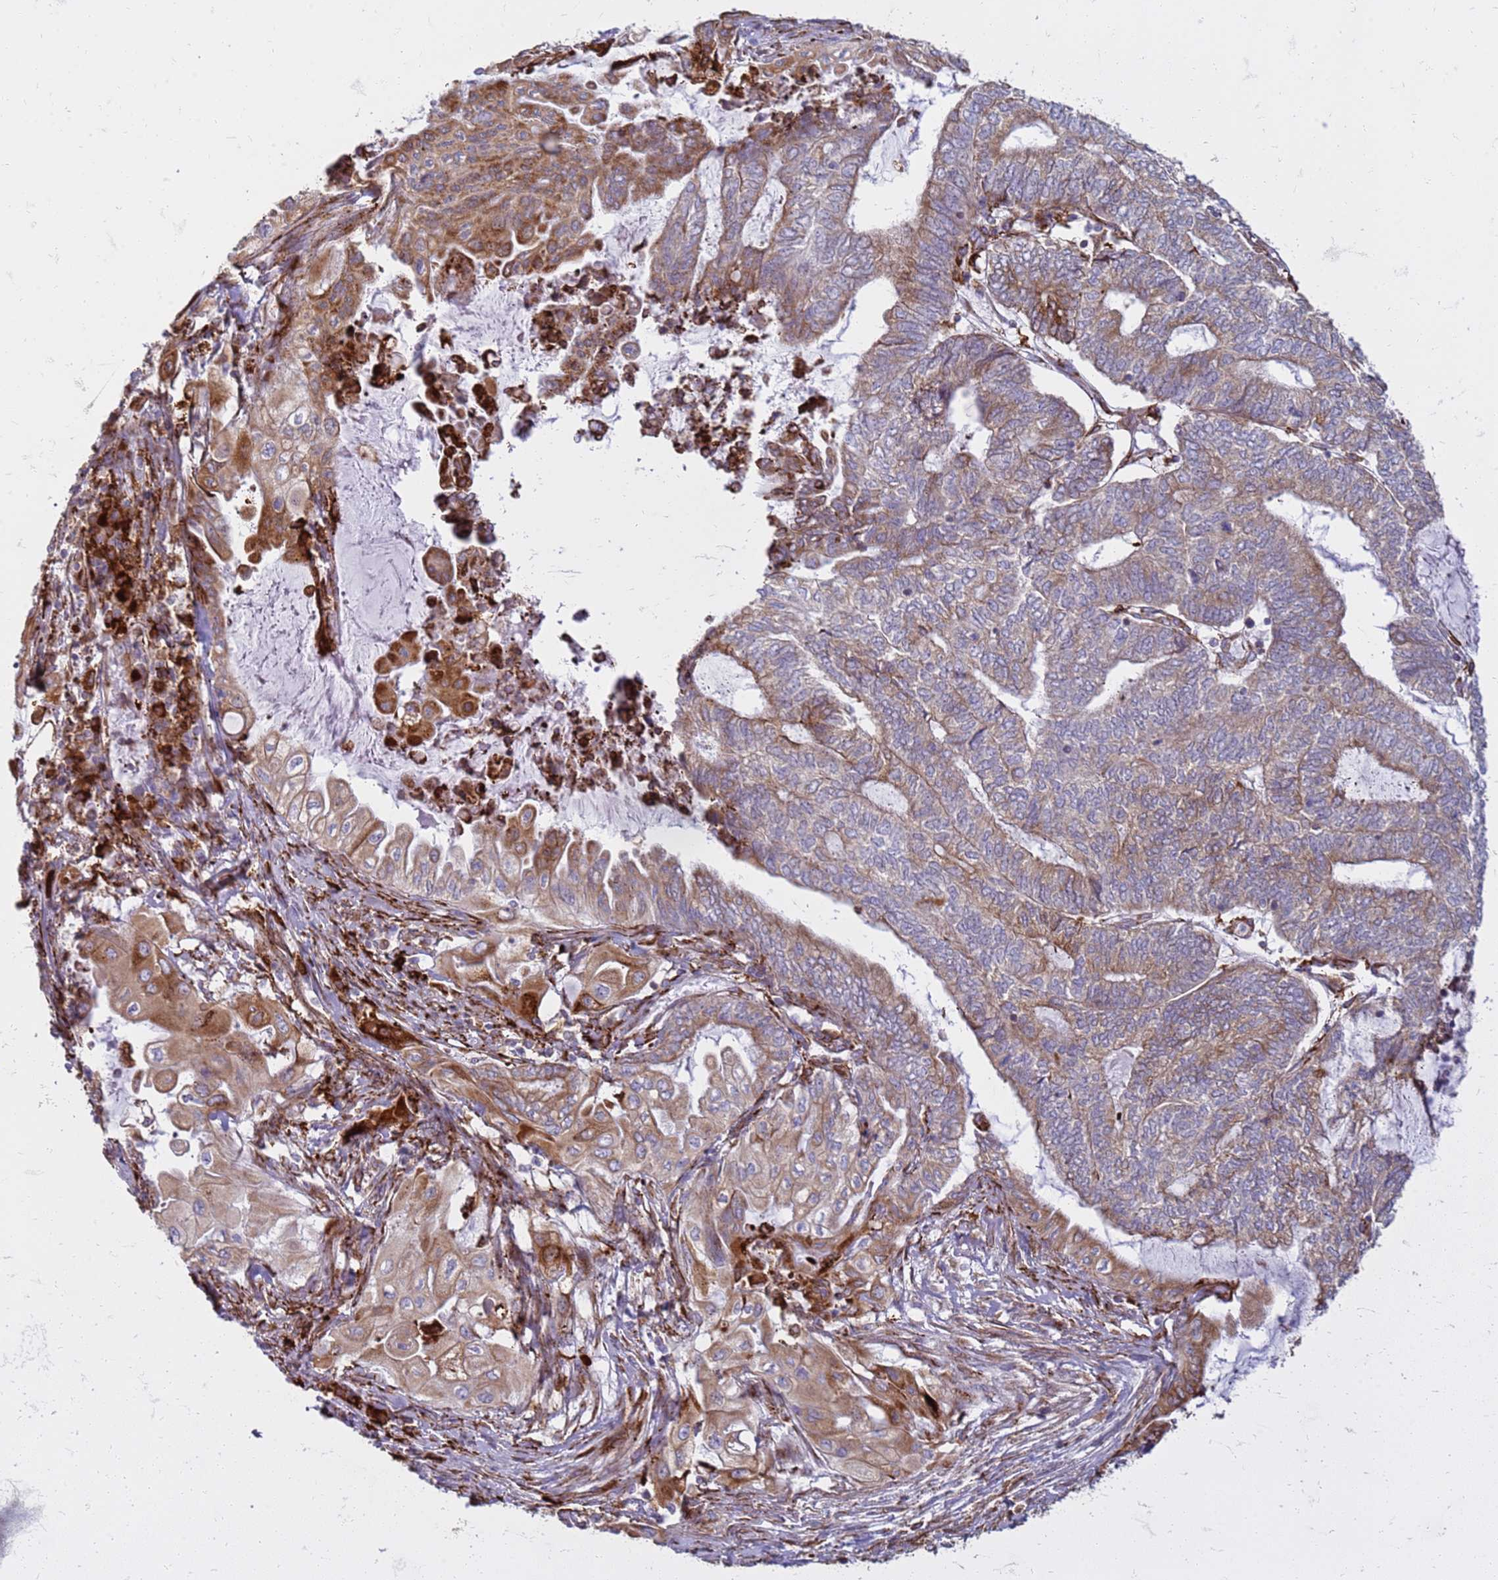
{"staining": {"intensity": "moderate", "quantity": ">75%", "location": "cytoplasmic/membranous"}, "tissue": "endometrial cancer", "cell_type": "Tumor cells", "image_type": "cancer", "snomed": [{"axis": "morphology", "description": "Adenocarcinoma, NOS"}, {"axis": "topography", "description": "Uterus"}, {"axis": "topography", "description": "Endometrium"}], "caption": "A medium amount of moderate cytoplasmic/membranous expression is present in about >75% of tumor cells in endometrial cancer (adenocarcinoma) tissue.", "gene": "PDK3", "patient": {"sex": "female", "age": 70}}